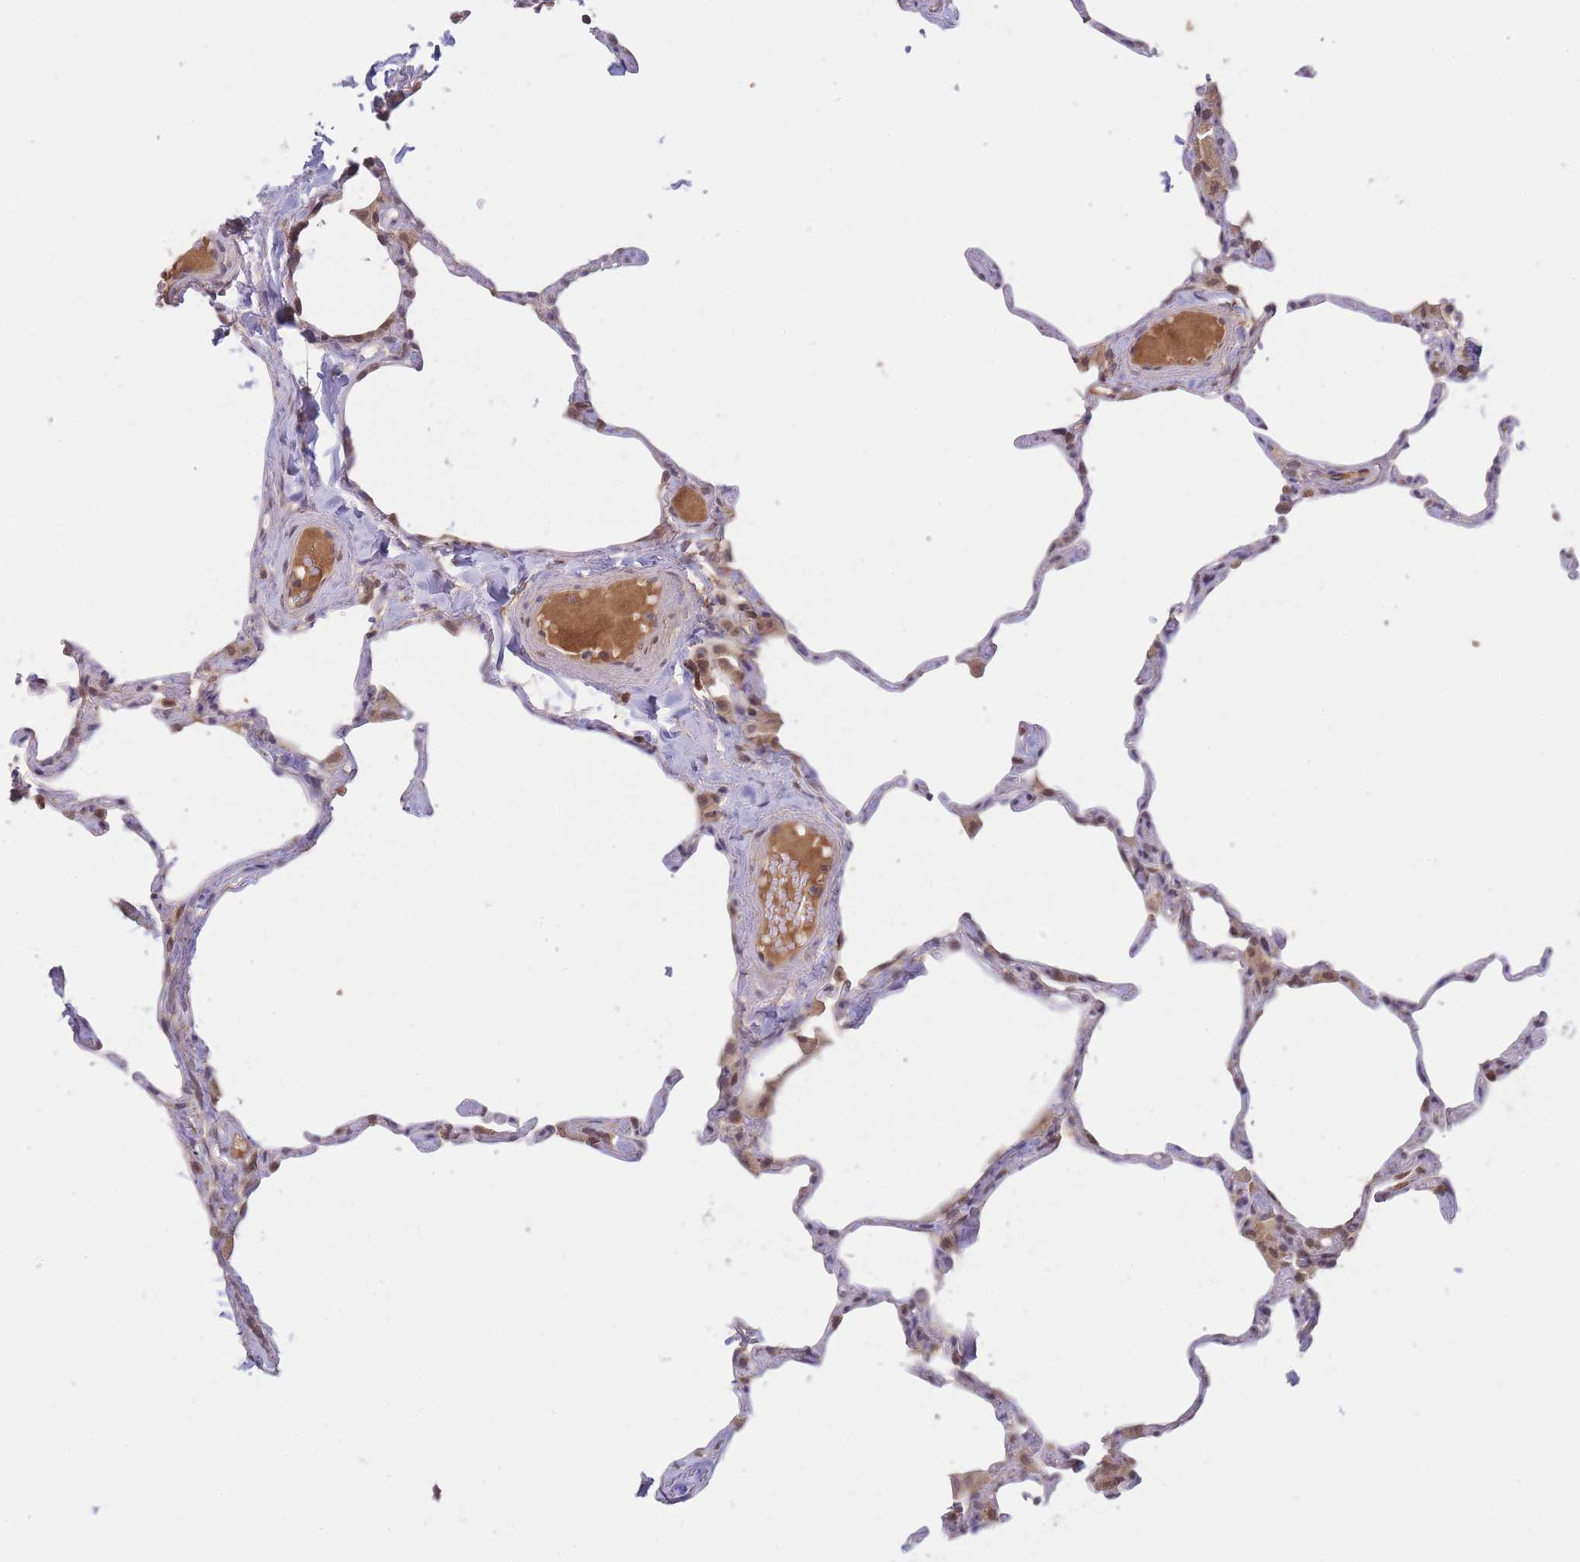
{"staining": {"intensity": "negative", "quantity": "none", "location": "none"}, "tissue": "lung", "cell_type": "Alveolar cells", "image_type": "normal", "snomed": [{"axis": "morphology", "description": "Normal tissue, NOS"}, {"axis": "topography", "description": "Lung"}], "caption": "DAB immunohistochemical staining of normal lung reveals no significant expression in alveolar cells.", "gene": "PIP4P1", "patient": {"sex": "male", "age": 65}}